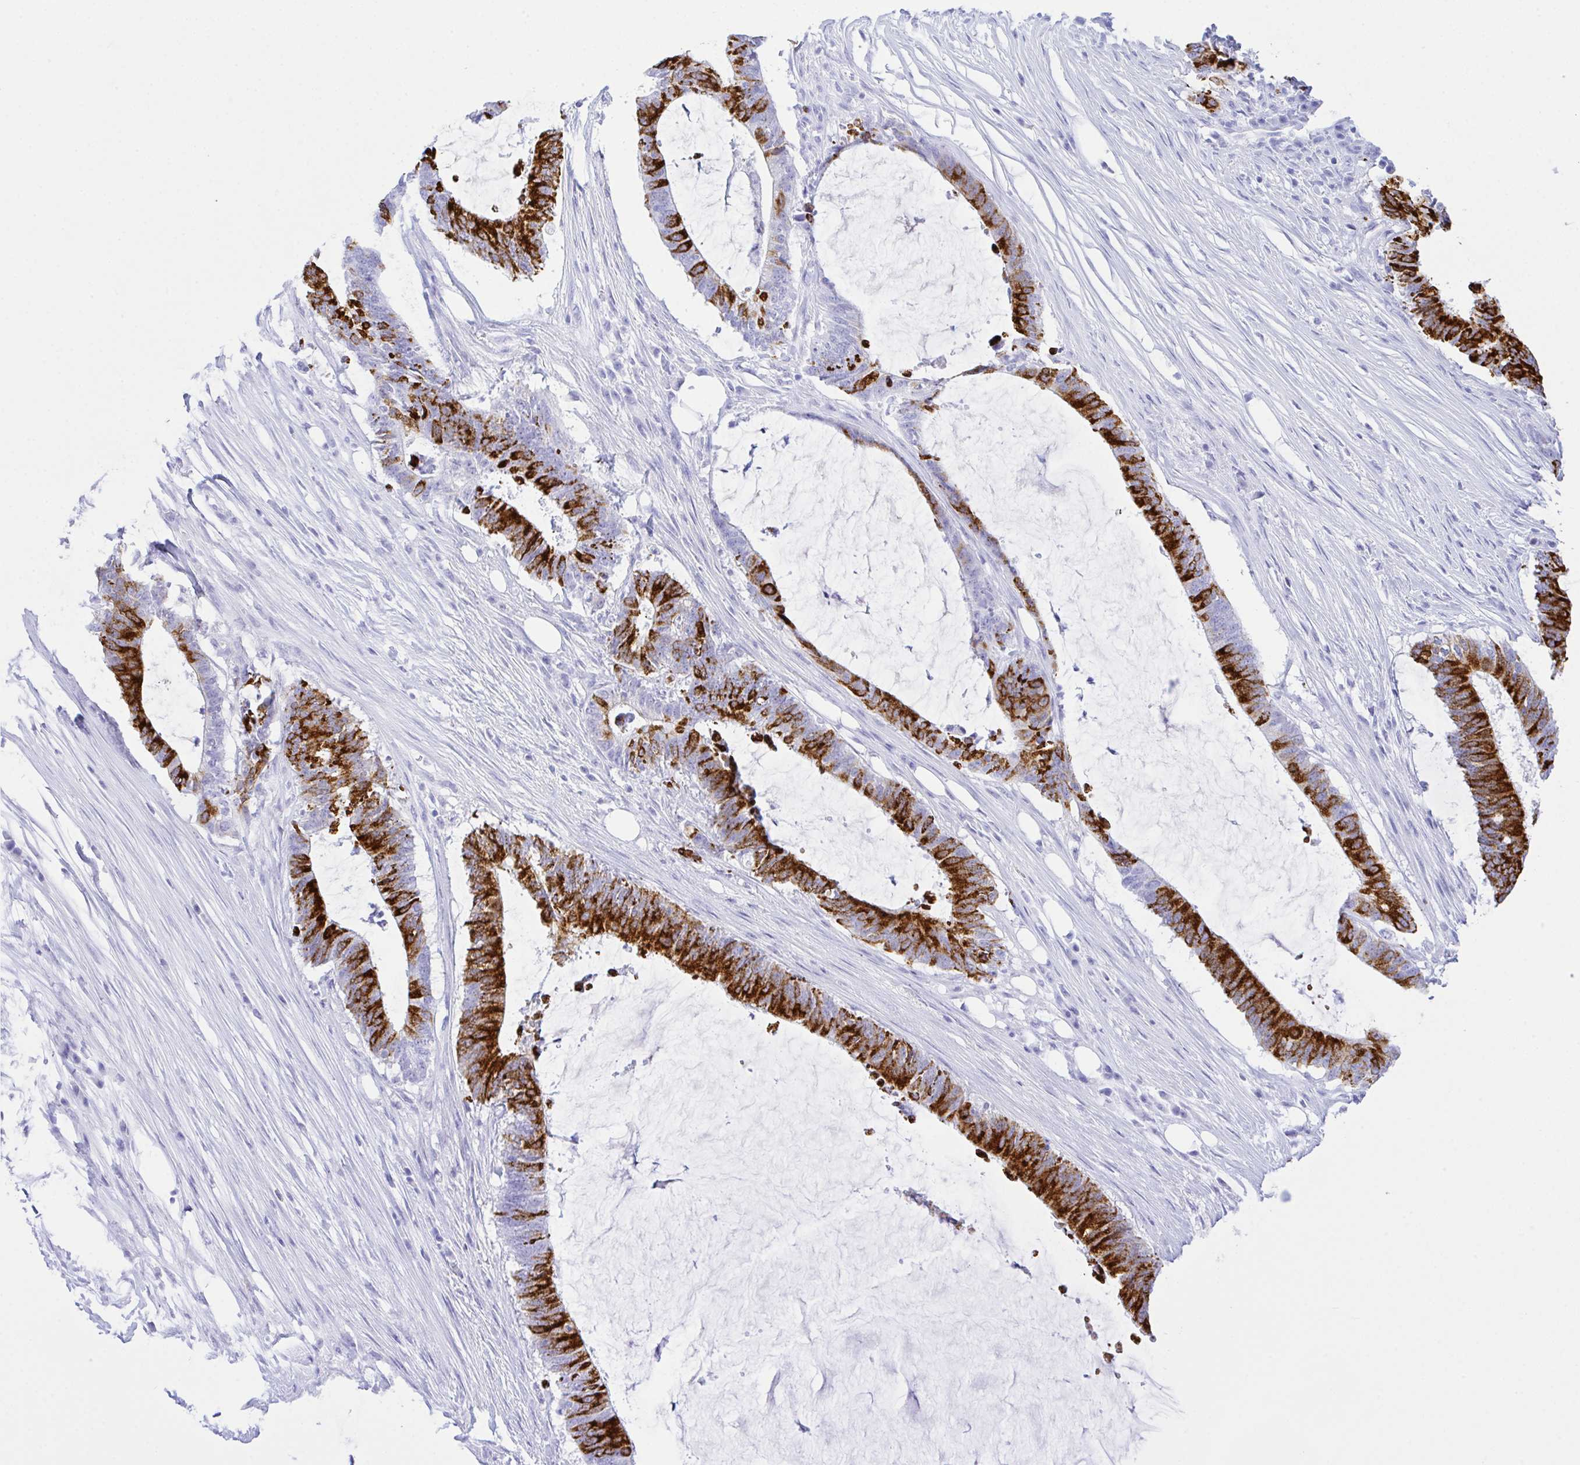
{"staining": {"intensity": "strong", "quantity": "25%-75%", "location": "cytoplasmic/membranous"}, "tissue": "colorectal cancer", "cell_type": "Tumor cells", "image_type": "cancer", "snomed": [{"axis": "morphology", "description": "Adenocarcinoma, NOS"}, {"axis": "topography", "description": "Colon"}], "caption": "DAB immunohistochemical staining of colorectal cancer (adenocarcinoma) reveals strong cytoplasmic/membranous protein staining in about 25%-75% of tumor cells. The protein of interest is stained brown, and the nuclei are stained in blue (DAB IHC with brightfield microscopy, high magnification).", "gene": "SELENOV", "patient": {"sex": "female", "age": 43}}